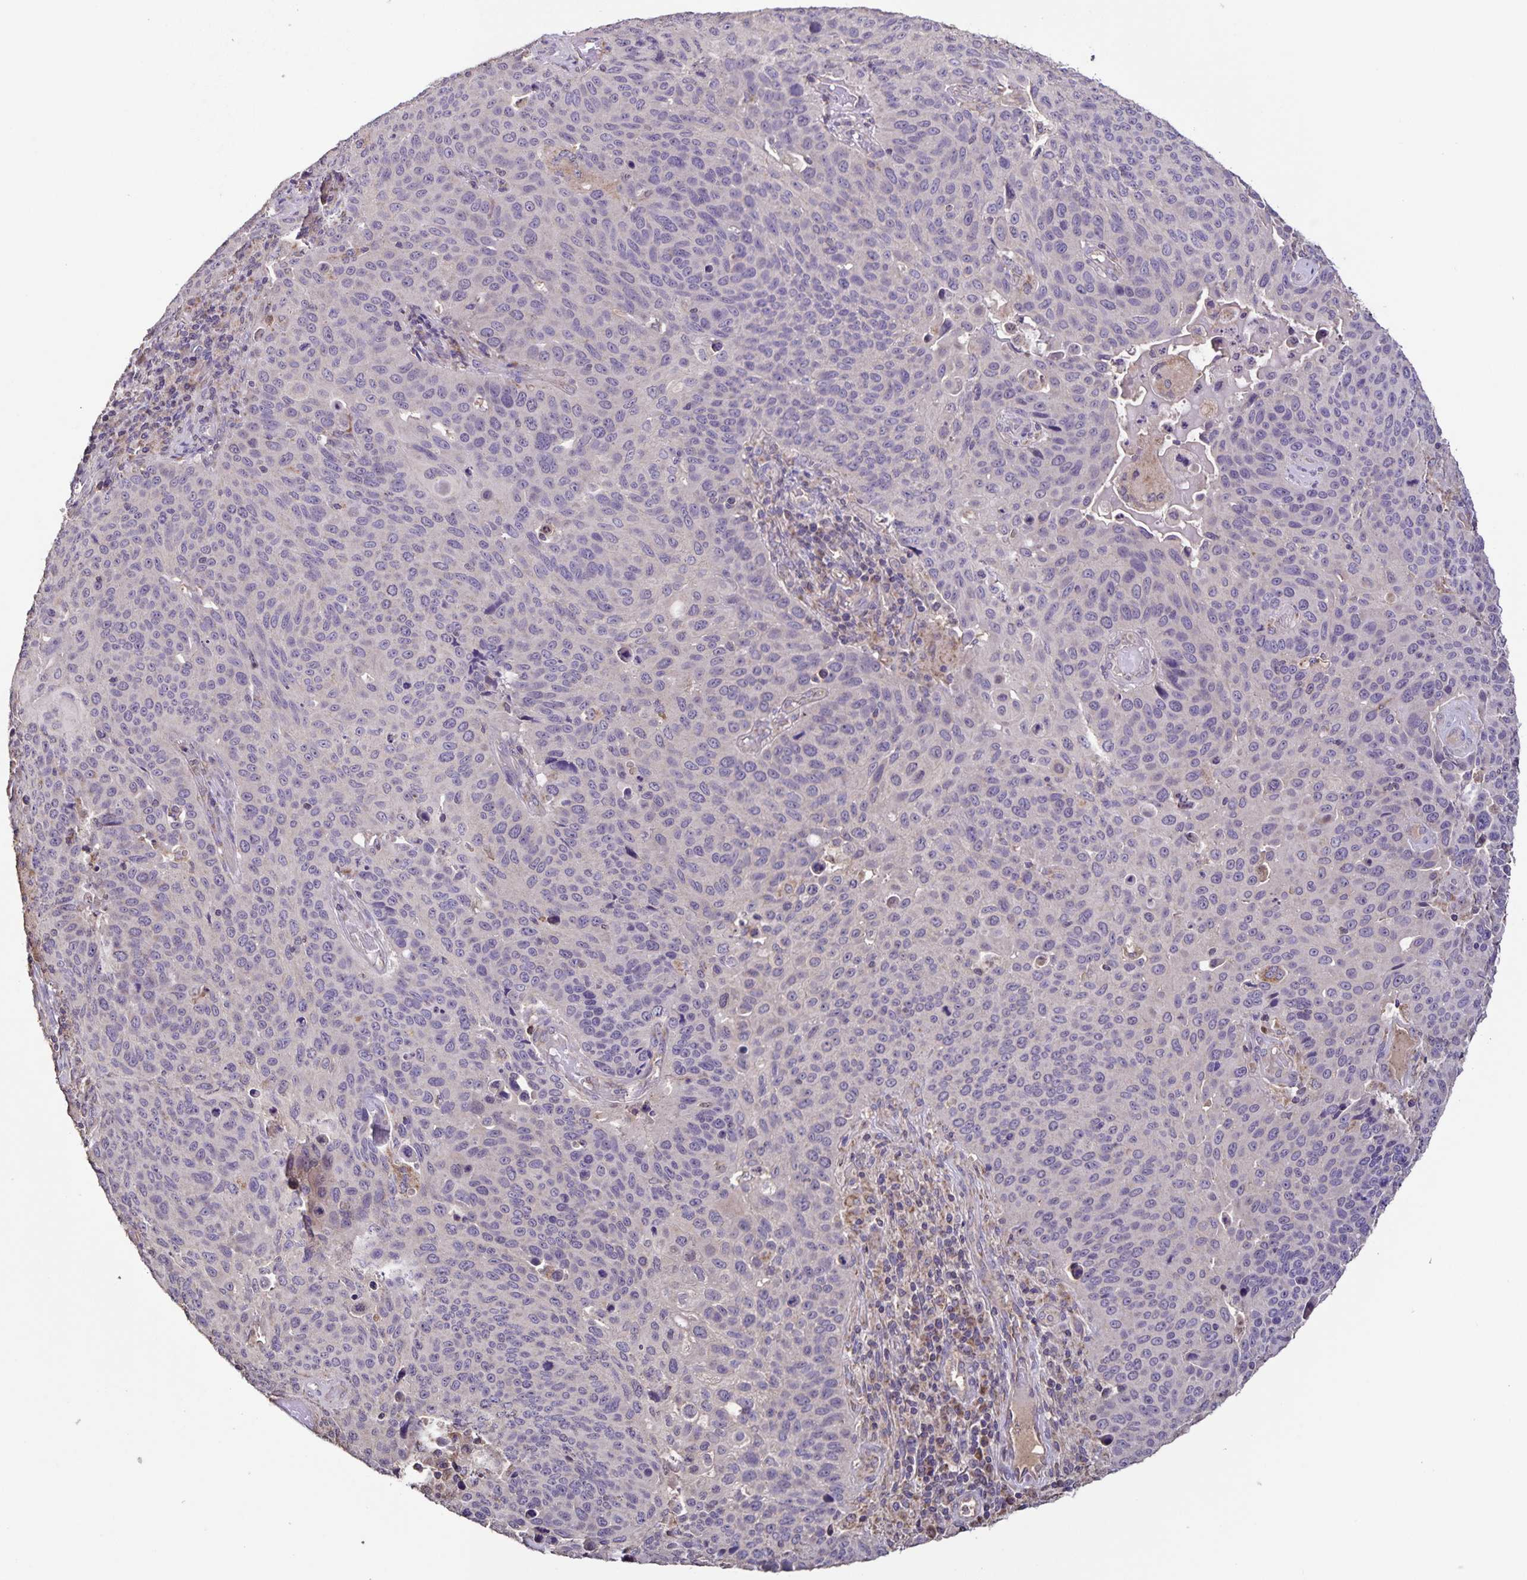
{"staining": {"intensity": "negative", "quantity": "none", "location": "none"}, "tissue": "lung cancer", "cell_type": "Tumor cells", "image_type": "cancer", "snomed": [{"axis": "morphology", "description": "Squamous cell carcinoma, NOS"}, {"axis": "topography", "description": "Lung"}], "caption": "IHC image of neoplastic tissue: human squamous cell carcinoma (lung) stained with DAB exhibits no significant protein staining in tumor cells.", "gene": "MAN1A1", "patient": {"sex": "male", "age": 68}}